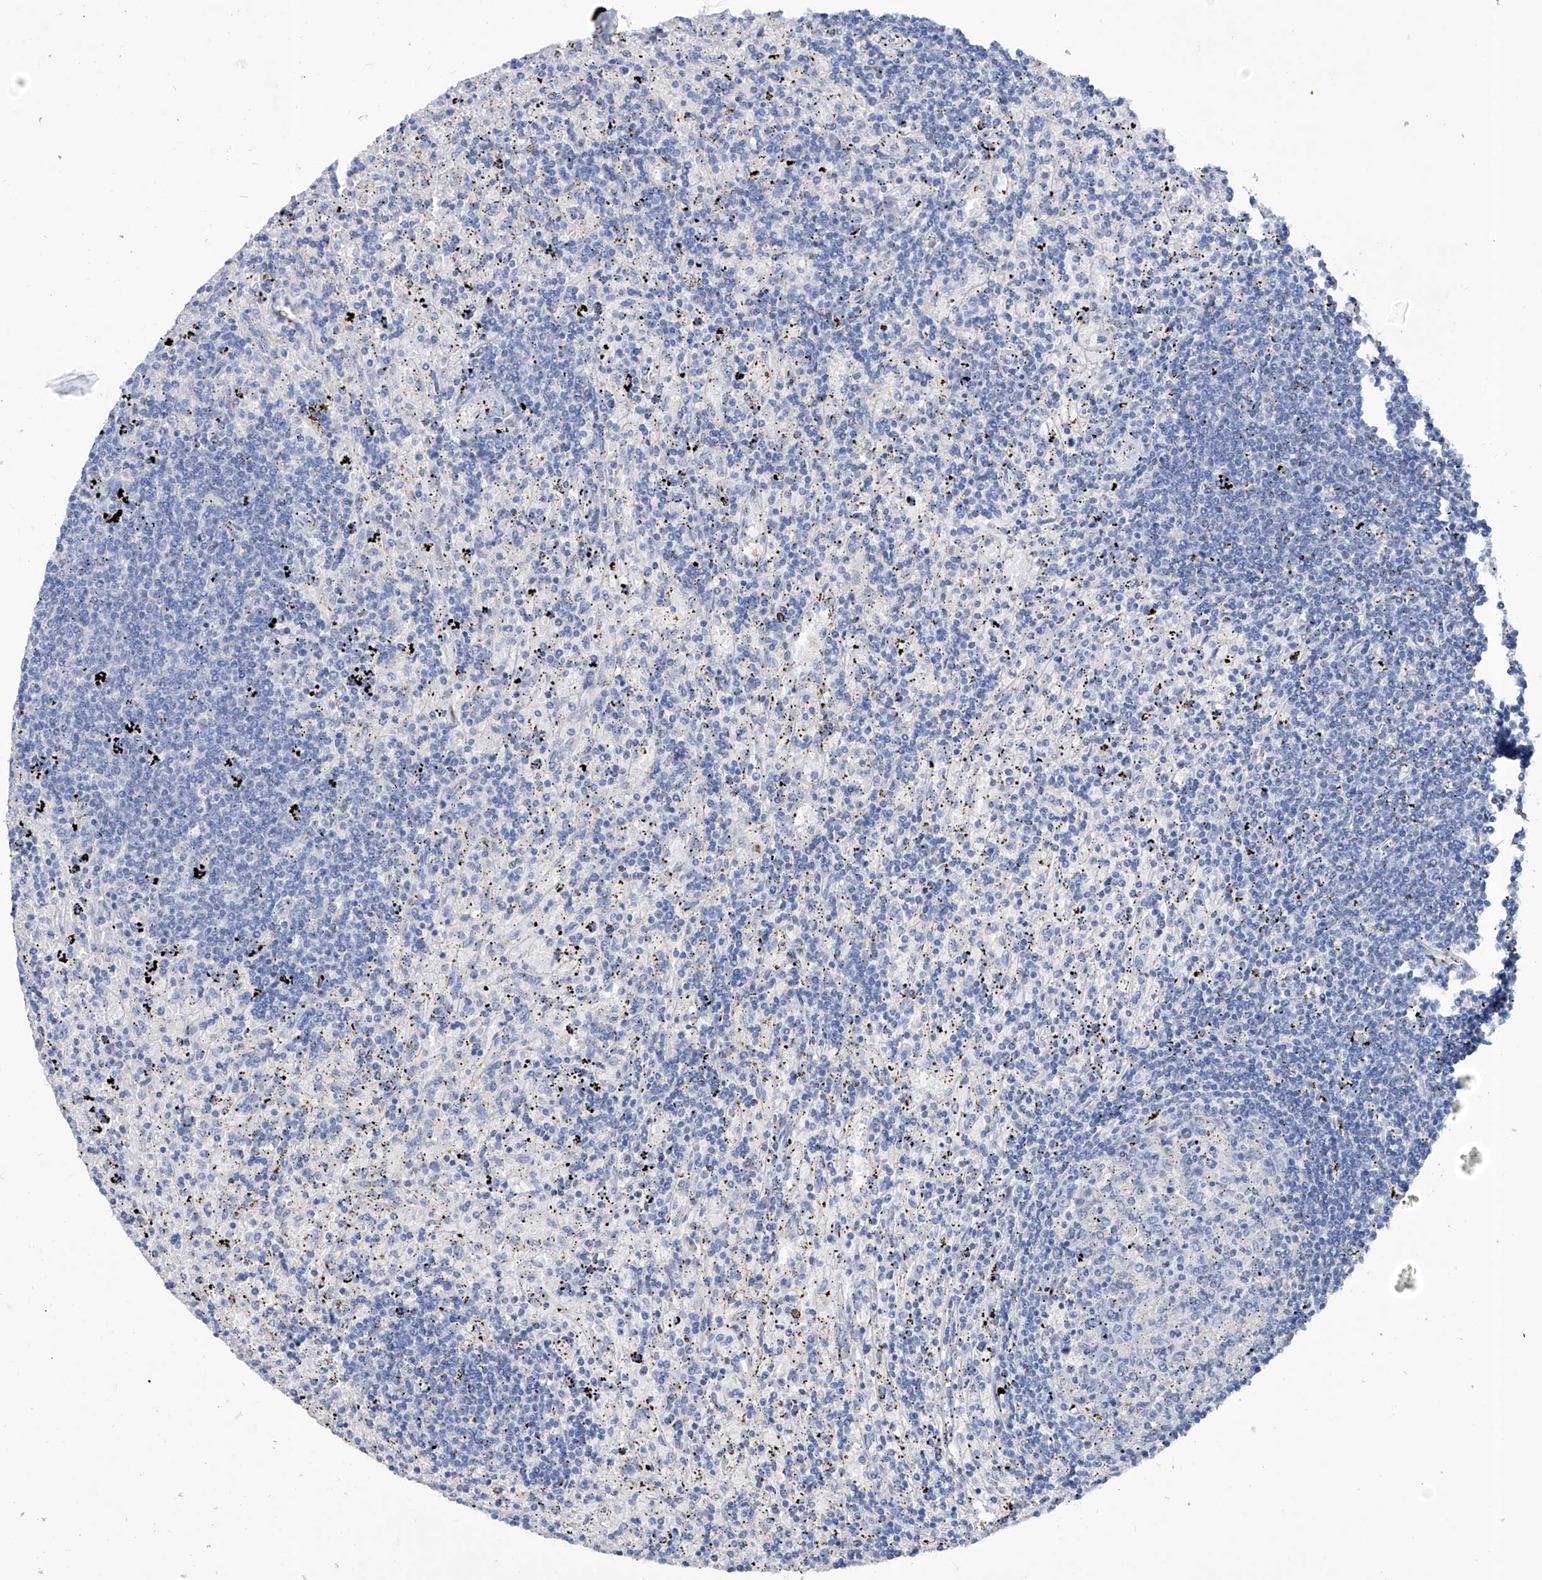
{"staining": {"intensity": "negative", "quantity": "none", "location": "none"}, "tissue": "lymphoma", "cell_type": "Tumor cells", "image_type": "cancer", "snomed": [{"axis": "morphology", "description": "Malignant lymphoma, non-Hodgkin's type, Low grade"}, {"axis": "topography", "description": "Spleen"}], "caption": "The IHC photomicrograph has no significant staining in tumor cells of low-grade malignant lymphoma, non-Hodgkin's type tissue.", "gene": "KLHL17", "patient": {"sex": "male", "age": 76}}